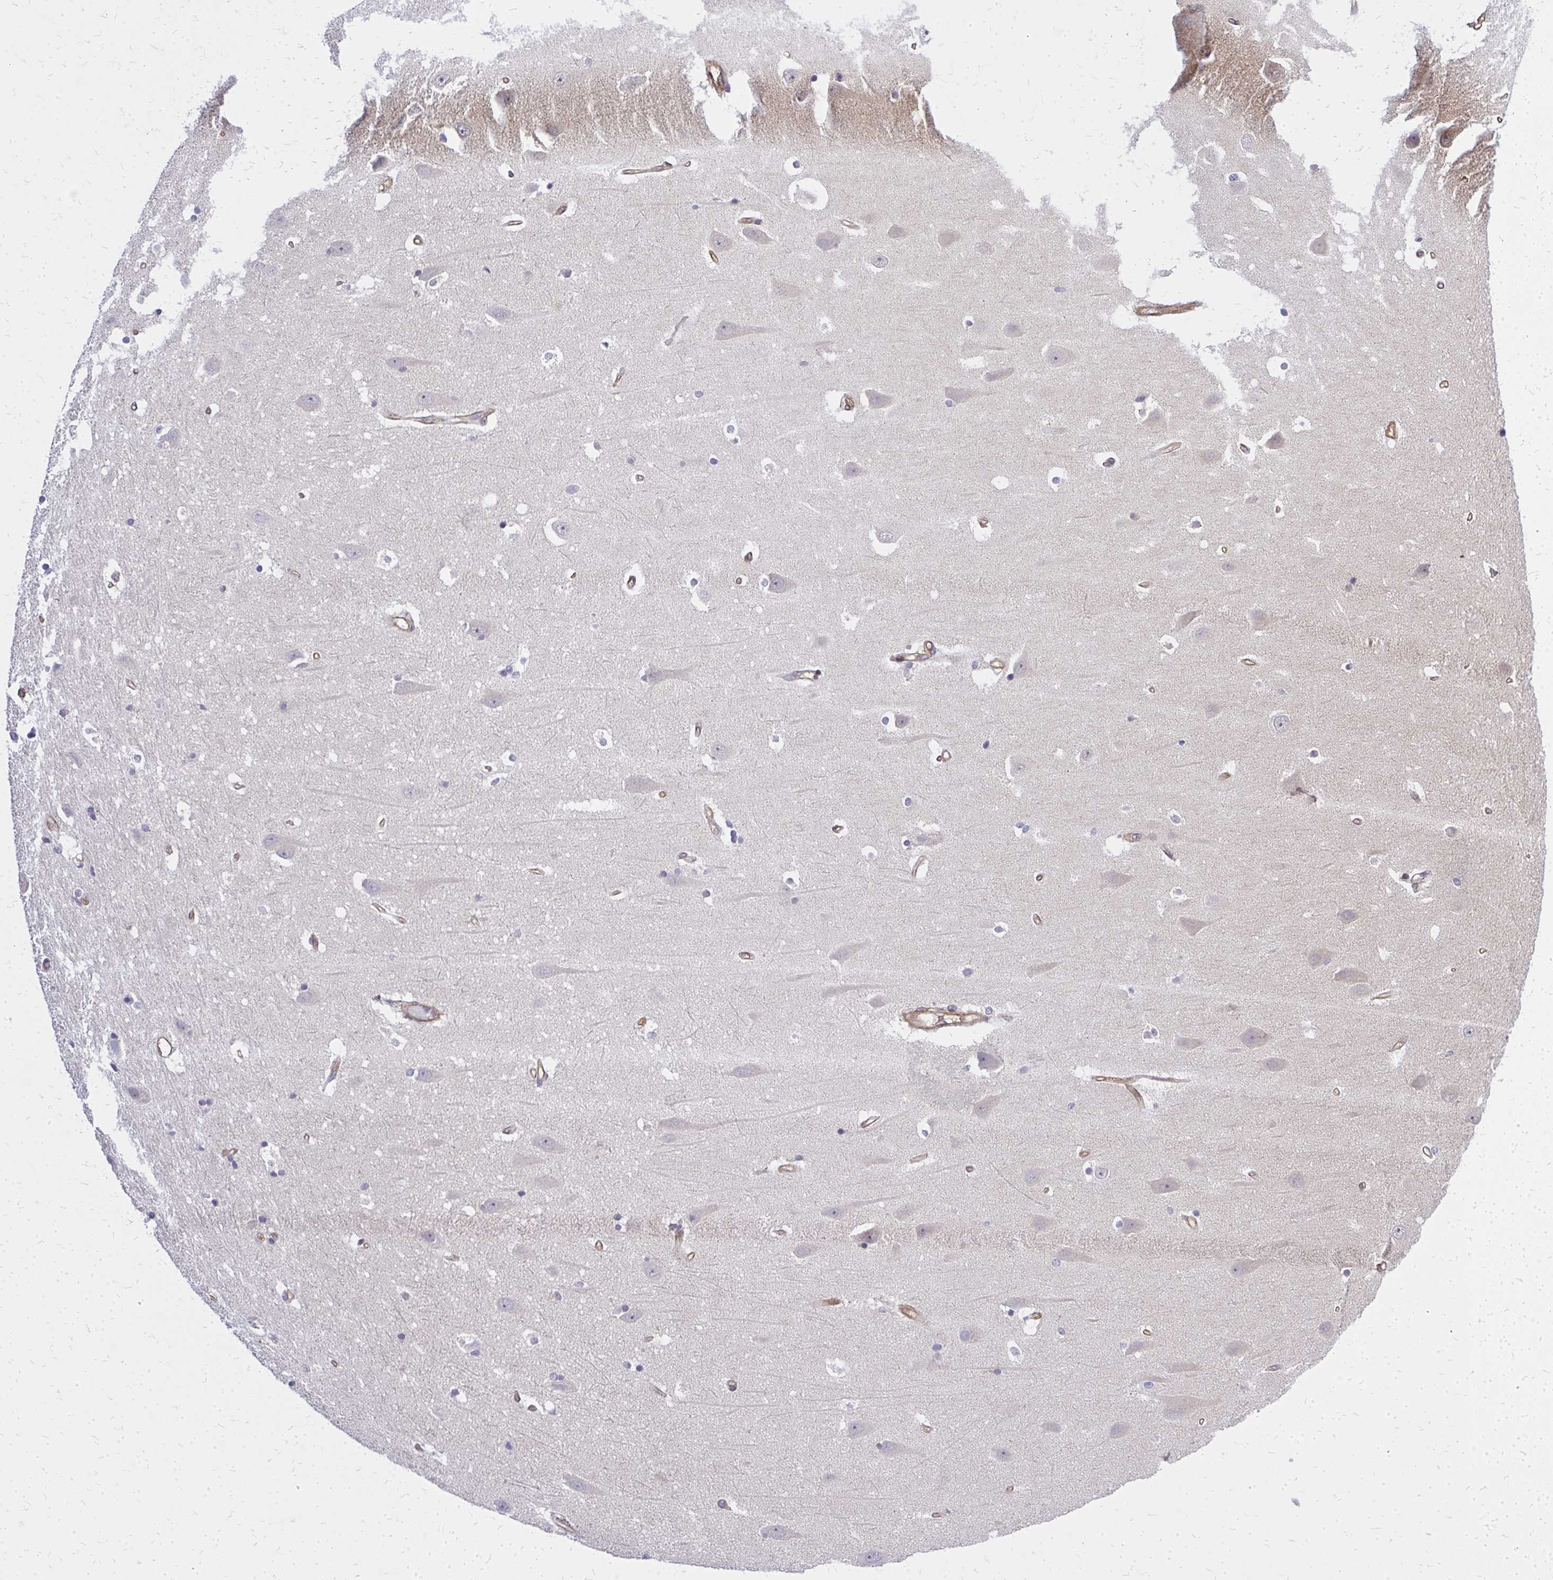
{"staining": {"intensity": "negative", "quantity": "none", "location": "none"}, "tissue": "hippocampus", "cell_type": "Glial cells", "image_type": "normal", "snomed": [{"axis": "morphology", "description": "Normal tissue, NOS"}, {"axis": "topography", "description": "Hippocampus"}], "caption": "A high-resolution histopathology image shows IHC staining of normal hippocampus, which reveals no significant expression in glial cells.", "gene": "ENSG00000258472", "patient": {"sex": "male", "age": 63}}